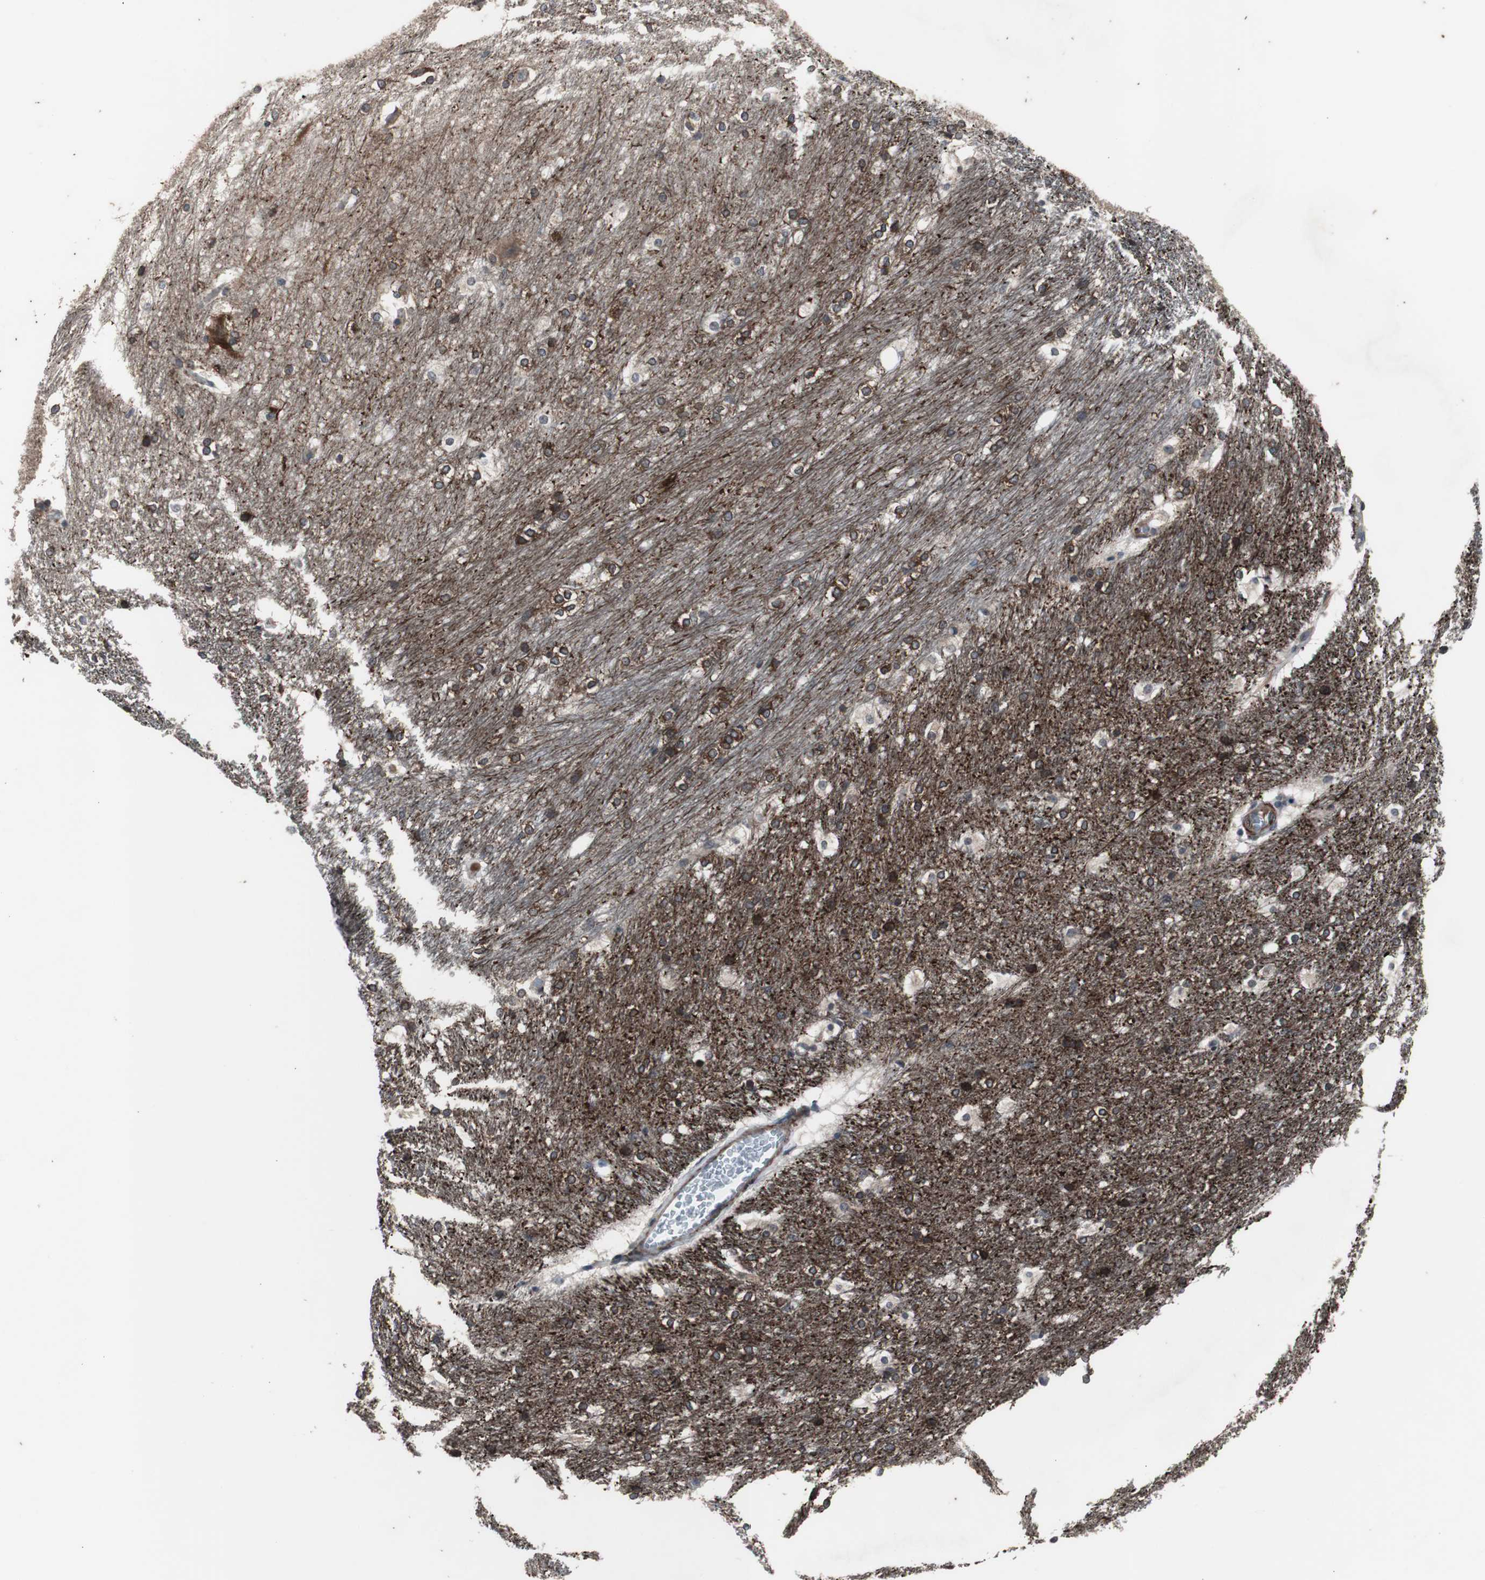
{"staining": {"intensity": "moderate", "quantity": "25%-75%", "location": "cytoplasmic/membranous"}, "tissue": "hippocampus", "cell_type": "Glial cells", "image_type": "normal", "snomed": [{"axis": "morphology", "description": "Normal tissue, NOS"}, {"axis": "topography", "description": "Hippocampus"}], "caption": "IHC (DAB (3,3'-diaminobenzidine)) staining of normal hippocampus exhibits moderate cytoplasmic/membranous protein expression in approximately 25%-75% of glial cells. (DAB (3,3'-diaminobenzidine) IHC with brightfield microscopy, high magnification).", "gene": "CRADD", "patient": {"sex": "female", "age": 19}}